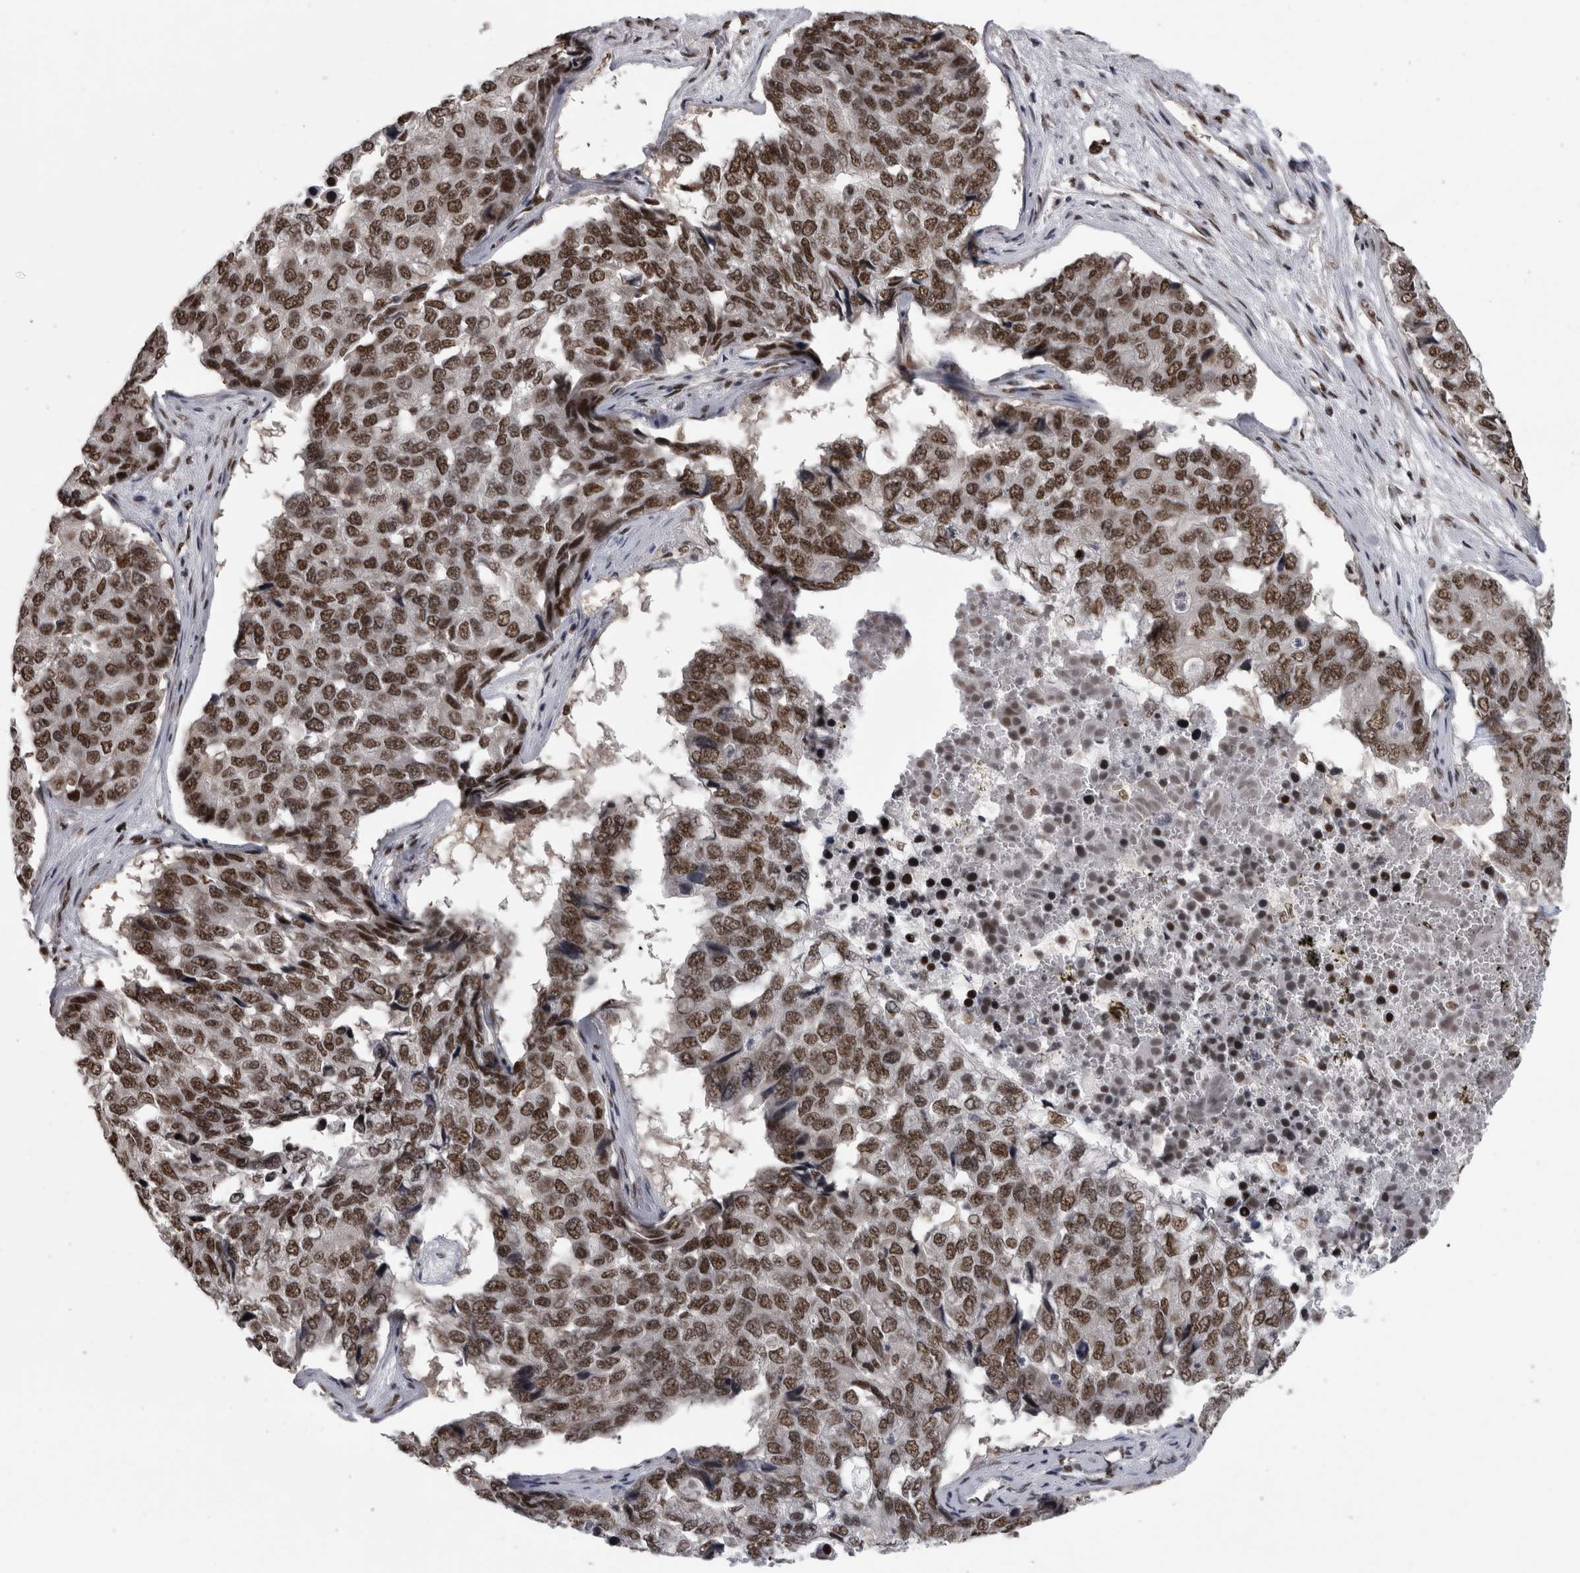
{"staining": {"intensity": "strong", "quantity": ">75%", "location": "nuclear"}, "tissue": "pancreatic cancer", "cell_type": "Tumor cells", "image_type": "cancer", "snomed": [{"axis": "morphology", "description": "Adenocarcinoma, NOS"}, {"axis": "topography", "description": "Pancreas"}], "caption": "Tumor cells show strong nuclear positivity in about >75% of cells in pancreatic adenocarcinoma. The protein is shown in brown color, while the nuclei are stained blue.", "gene": "ZSCAN2", "patient": {"sex": "male", "age": 50}}